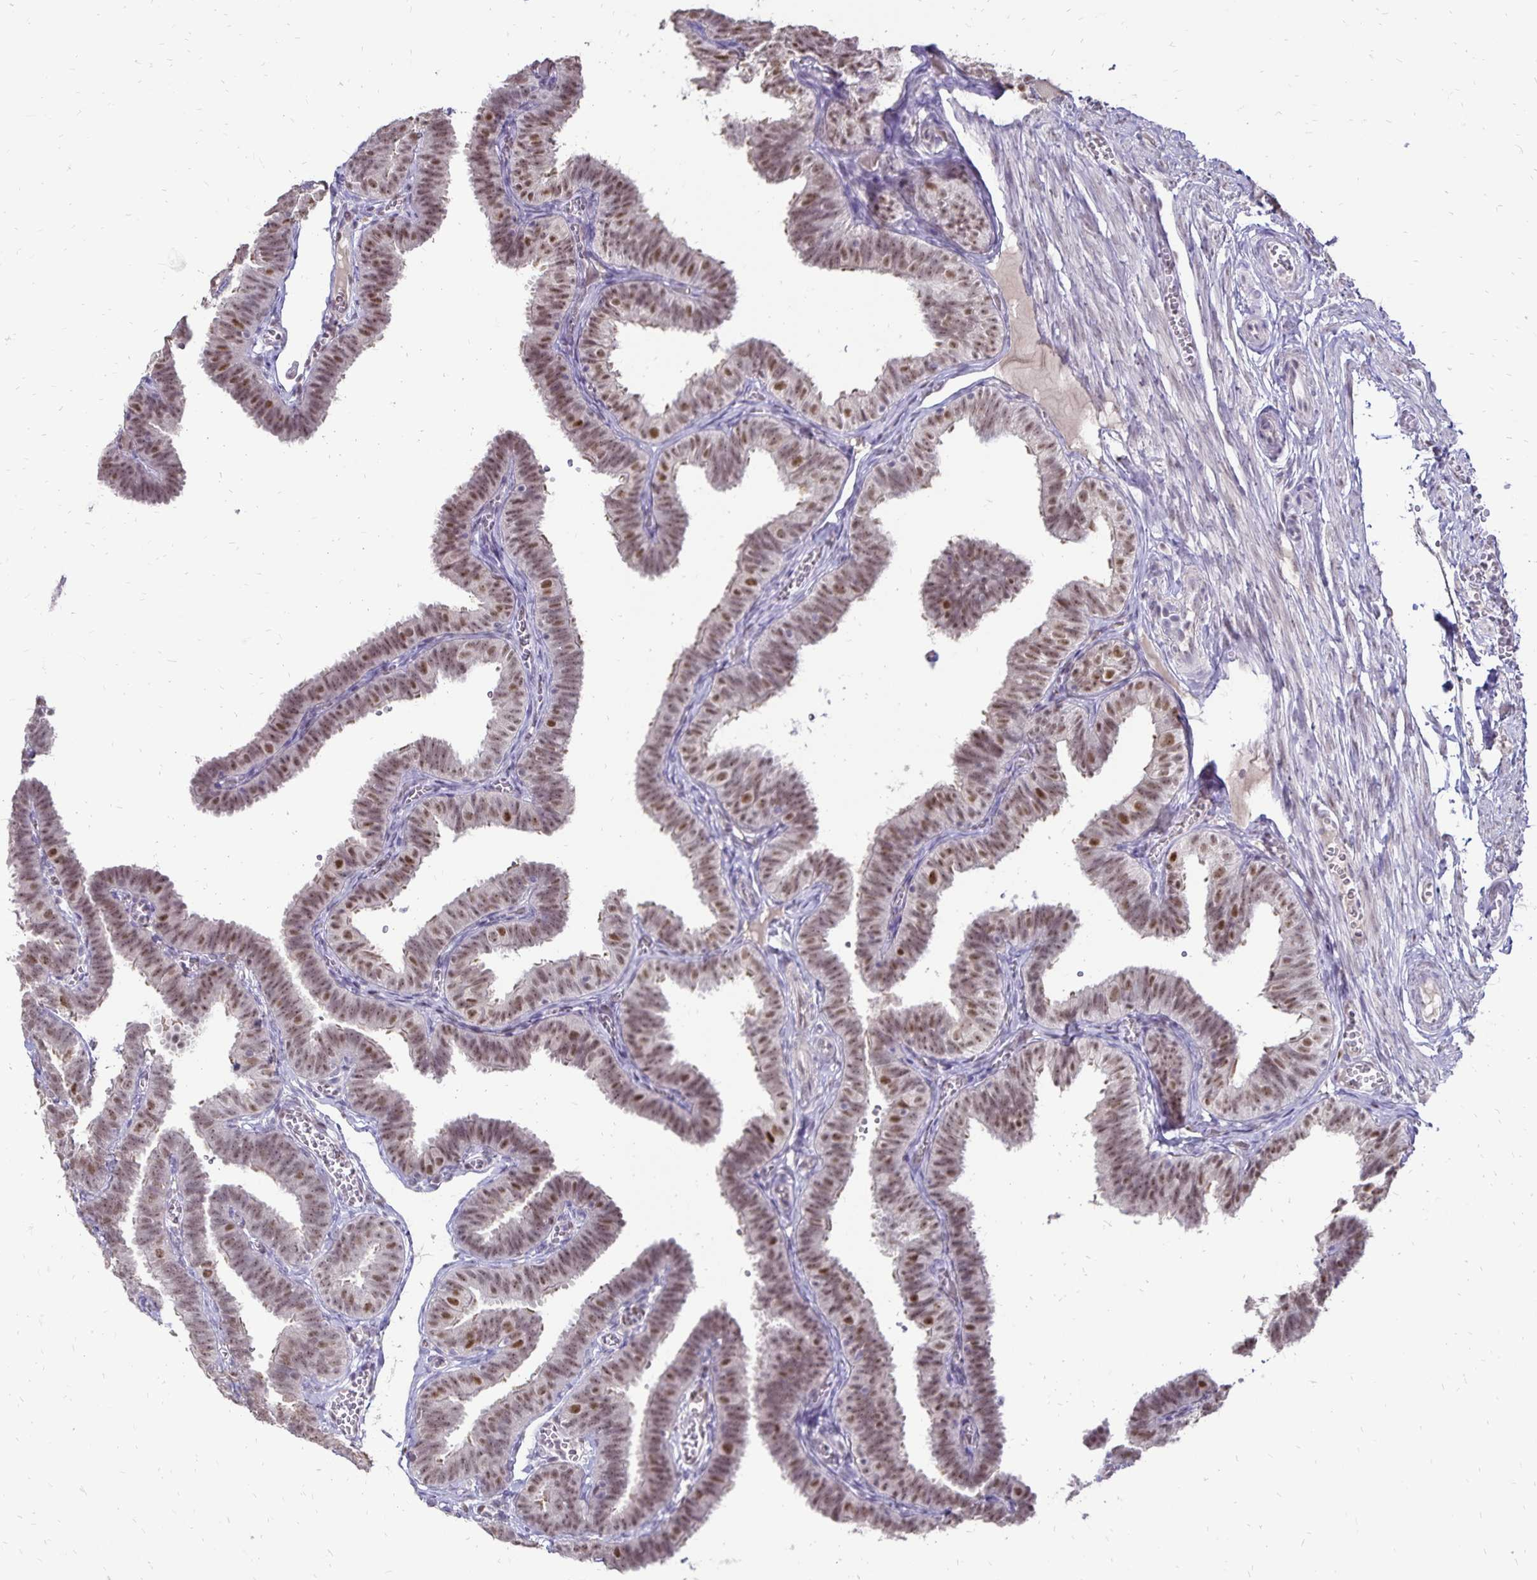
{"staining": {"intensity": "moderate", "quantity": ">75%", "location": "nuclear"}, "tissue": "fallopian tube", "cell_type": "Glandular cells", "image_type": "normal", "snomed": [{"axis": "morphology", "description": "Normal tissue, NOS"}, {"axis": "topography", "description": "Fallopian tube"}], "caption": "An IHC micrograph of benign tissue is shown. Protein staining in brown highlights moderate nuclear positivity in fallopian tube within glandular cells.", "gene": "POLB", "patient": {"sex": "female", "age": 25}}